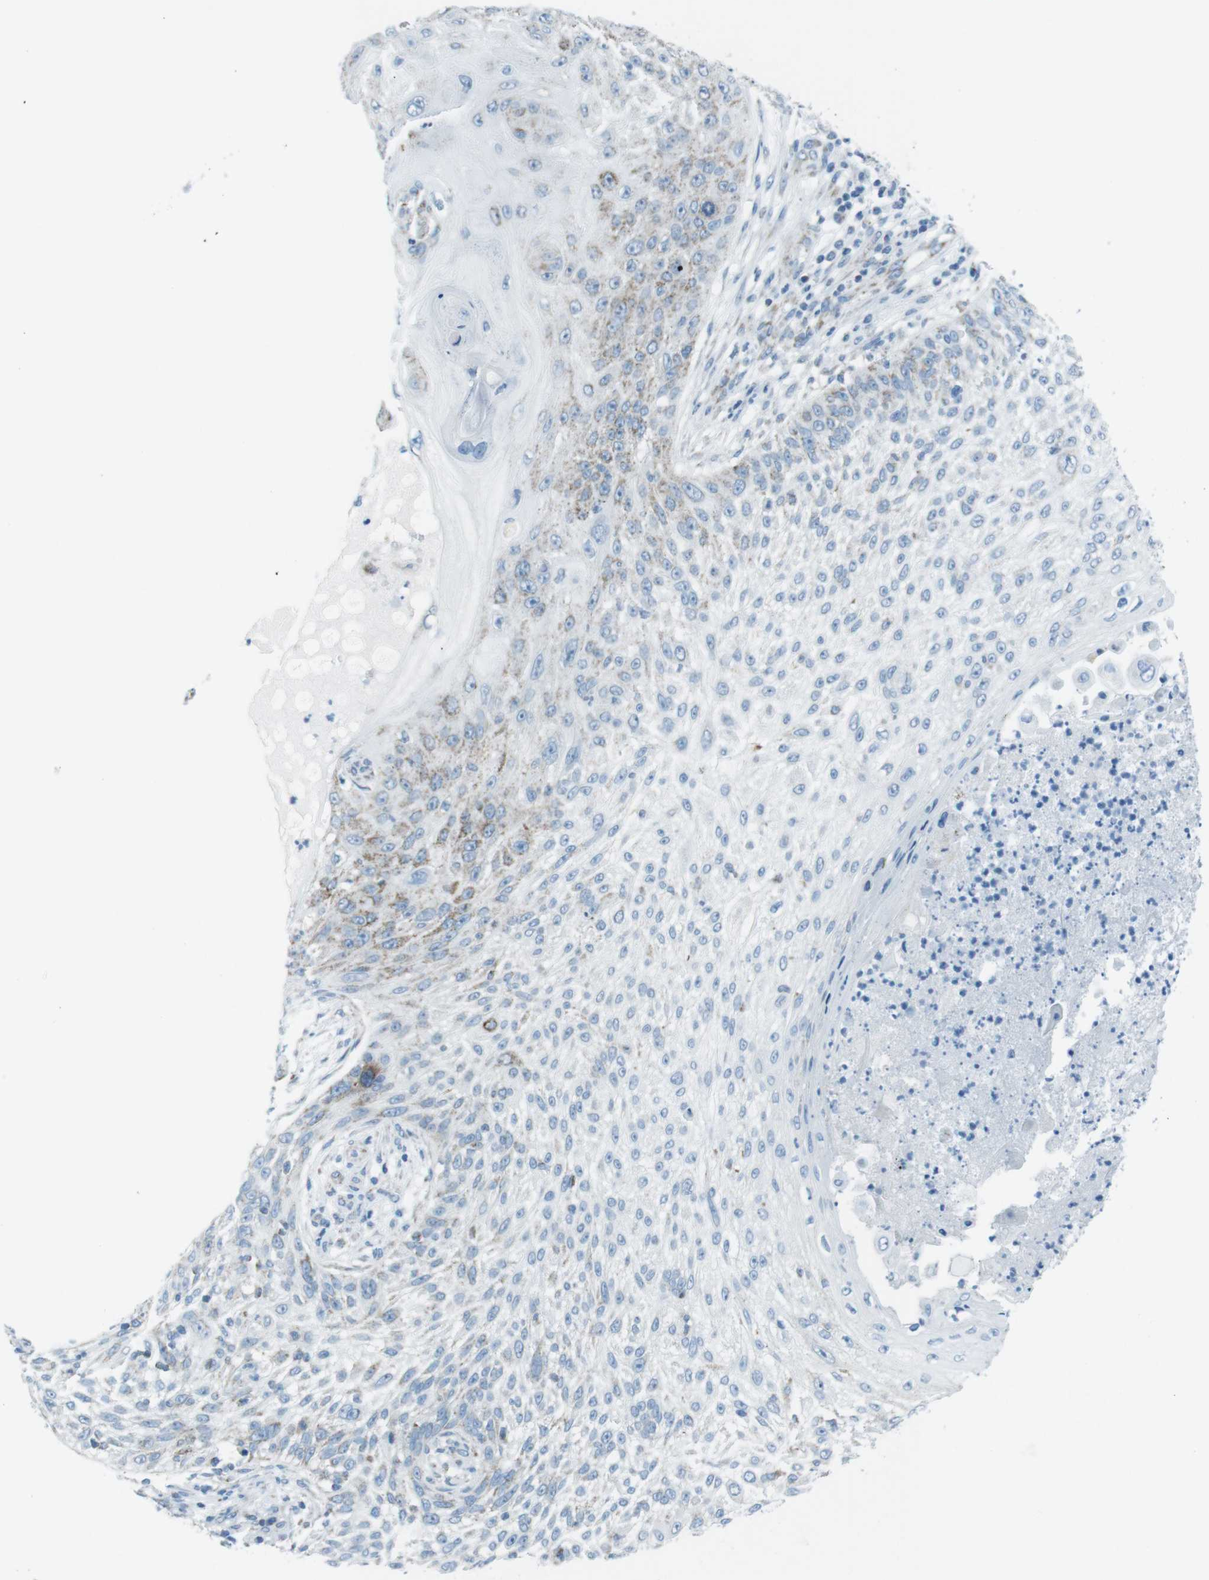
{"staining": {"intensity": "weak", "quantity": "25%-75%", "location": "cytoplasmic/membranous"}, "tissue": "skin cancer", "cell_type": "Tumor cells", "image_type": "cancer", "snomed": [{"axis": "morphology", "description": "Squamous cell carcinoma, NOS"}, {"axis": "topography", "description": "Skin"}], "caption": "Immunohistochemistry (IHC) staining of squamous cell carcinoma (skin), which shows low levels of weak cytoplasmic/membranous positivity in approximately 25%-75% of tumor cells indicating weak cytoplasmic/membranous protein positivity. The staining was performed using DAB (3,3'-diaminobenzidine) (brown) for protein detection and nuclei were counterstained in hematoxylin (blue).", "gene": "DNAJA3", "patient": {"sex": "female", "age": 80}}